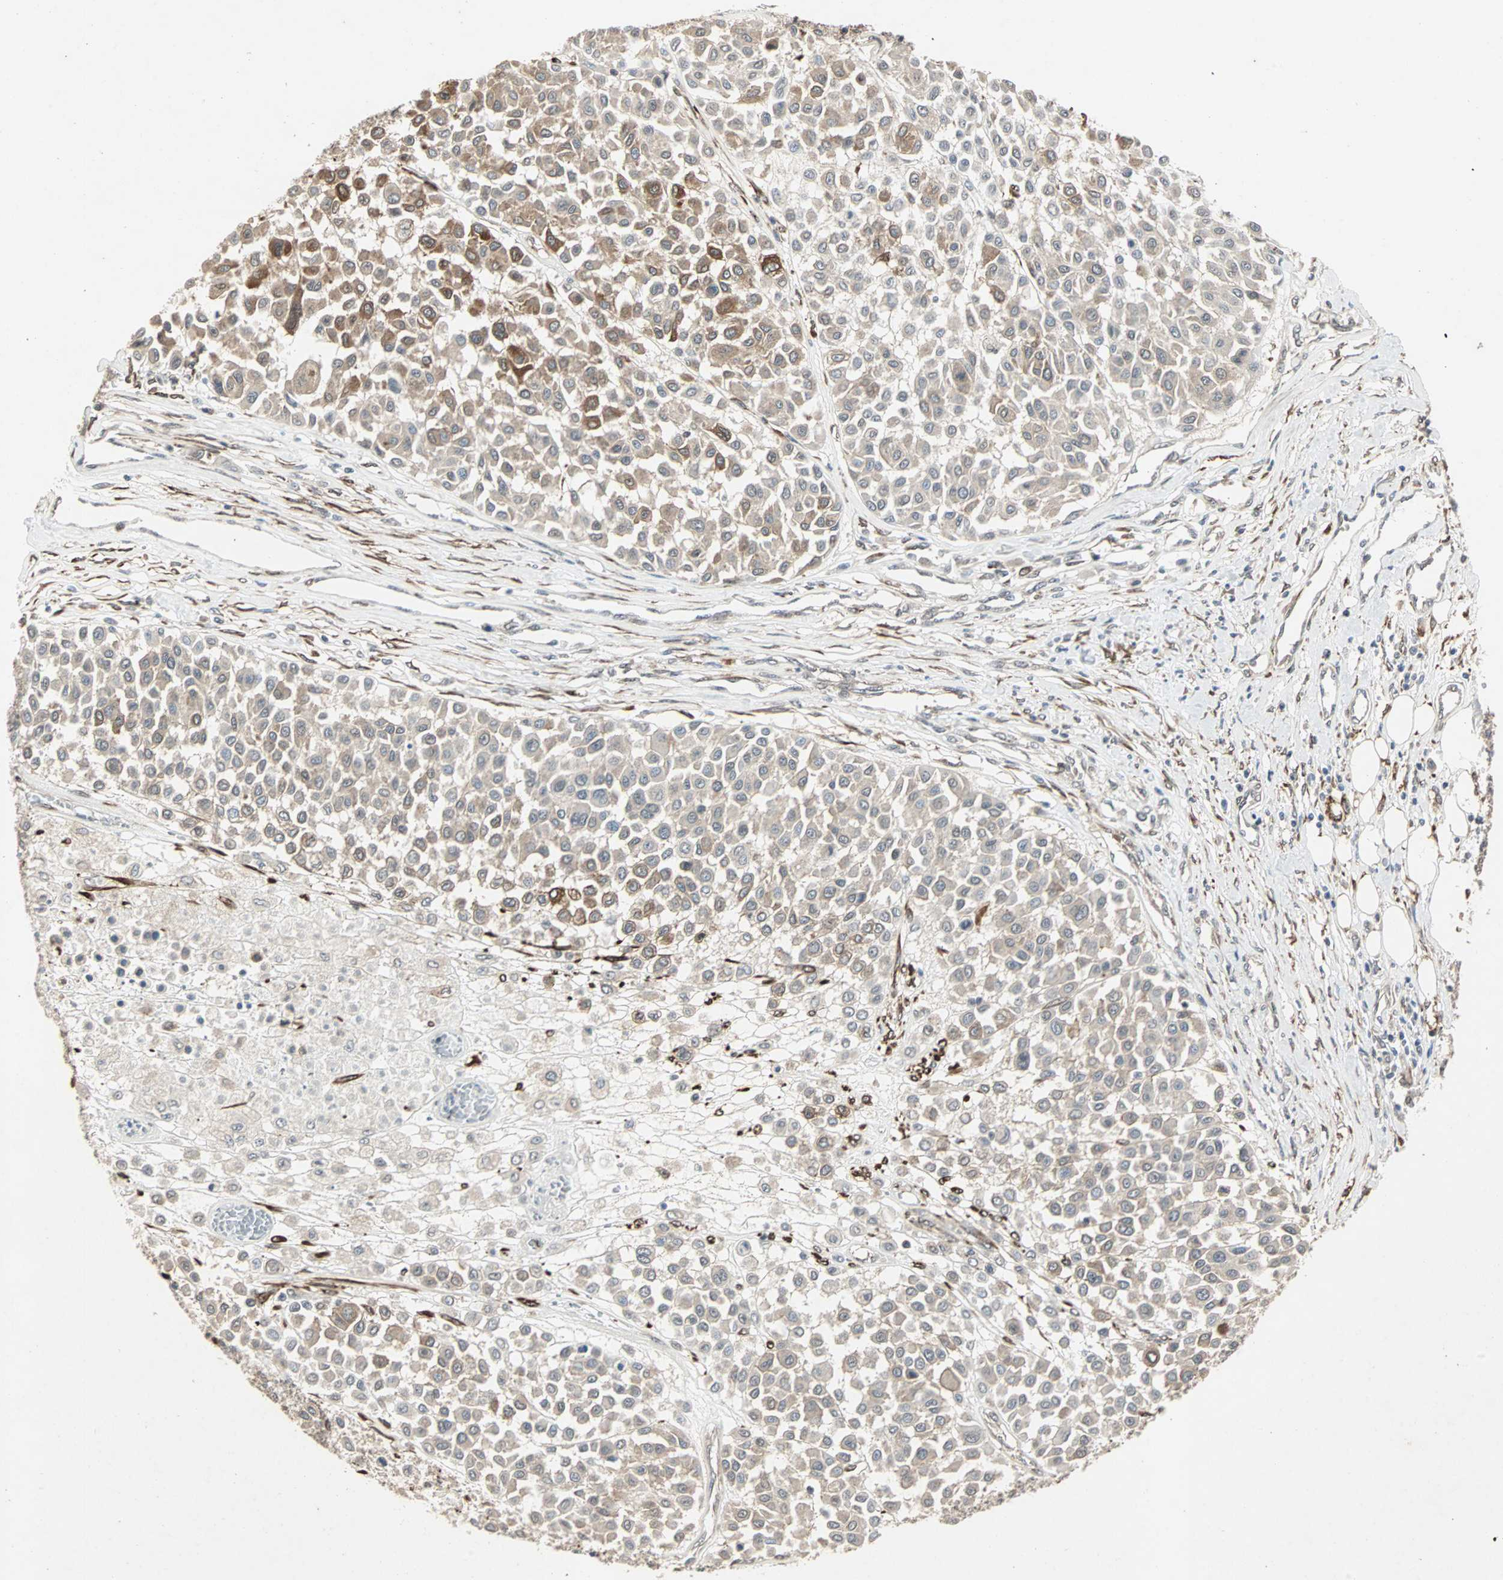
{"staining": {"intensity": "moderate", "quantity": "25%-75%", "location": "cytoplasmic/membranous"}, "tissue": "melanoma", "cell_type": "Tumor cells", "image_type": "cancer", "snomed": [{"axis": "morphology", "description": "Malignant melanoma, Metastatic site"}, {"axis": "topography", "description": "Soft tissue"}], "caption": "A medium amount of moderate cytoplasmic/membranous expression is present in approximately 25%-75% of tumor cells in malignant melanoma (metastatic site) tissue.", "gene": "TRPV4", "patient": {"sex": "male", "age": 41}}